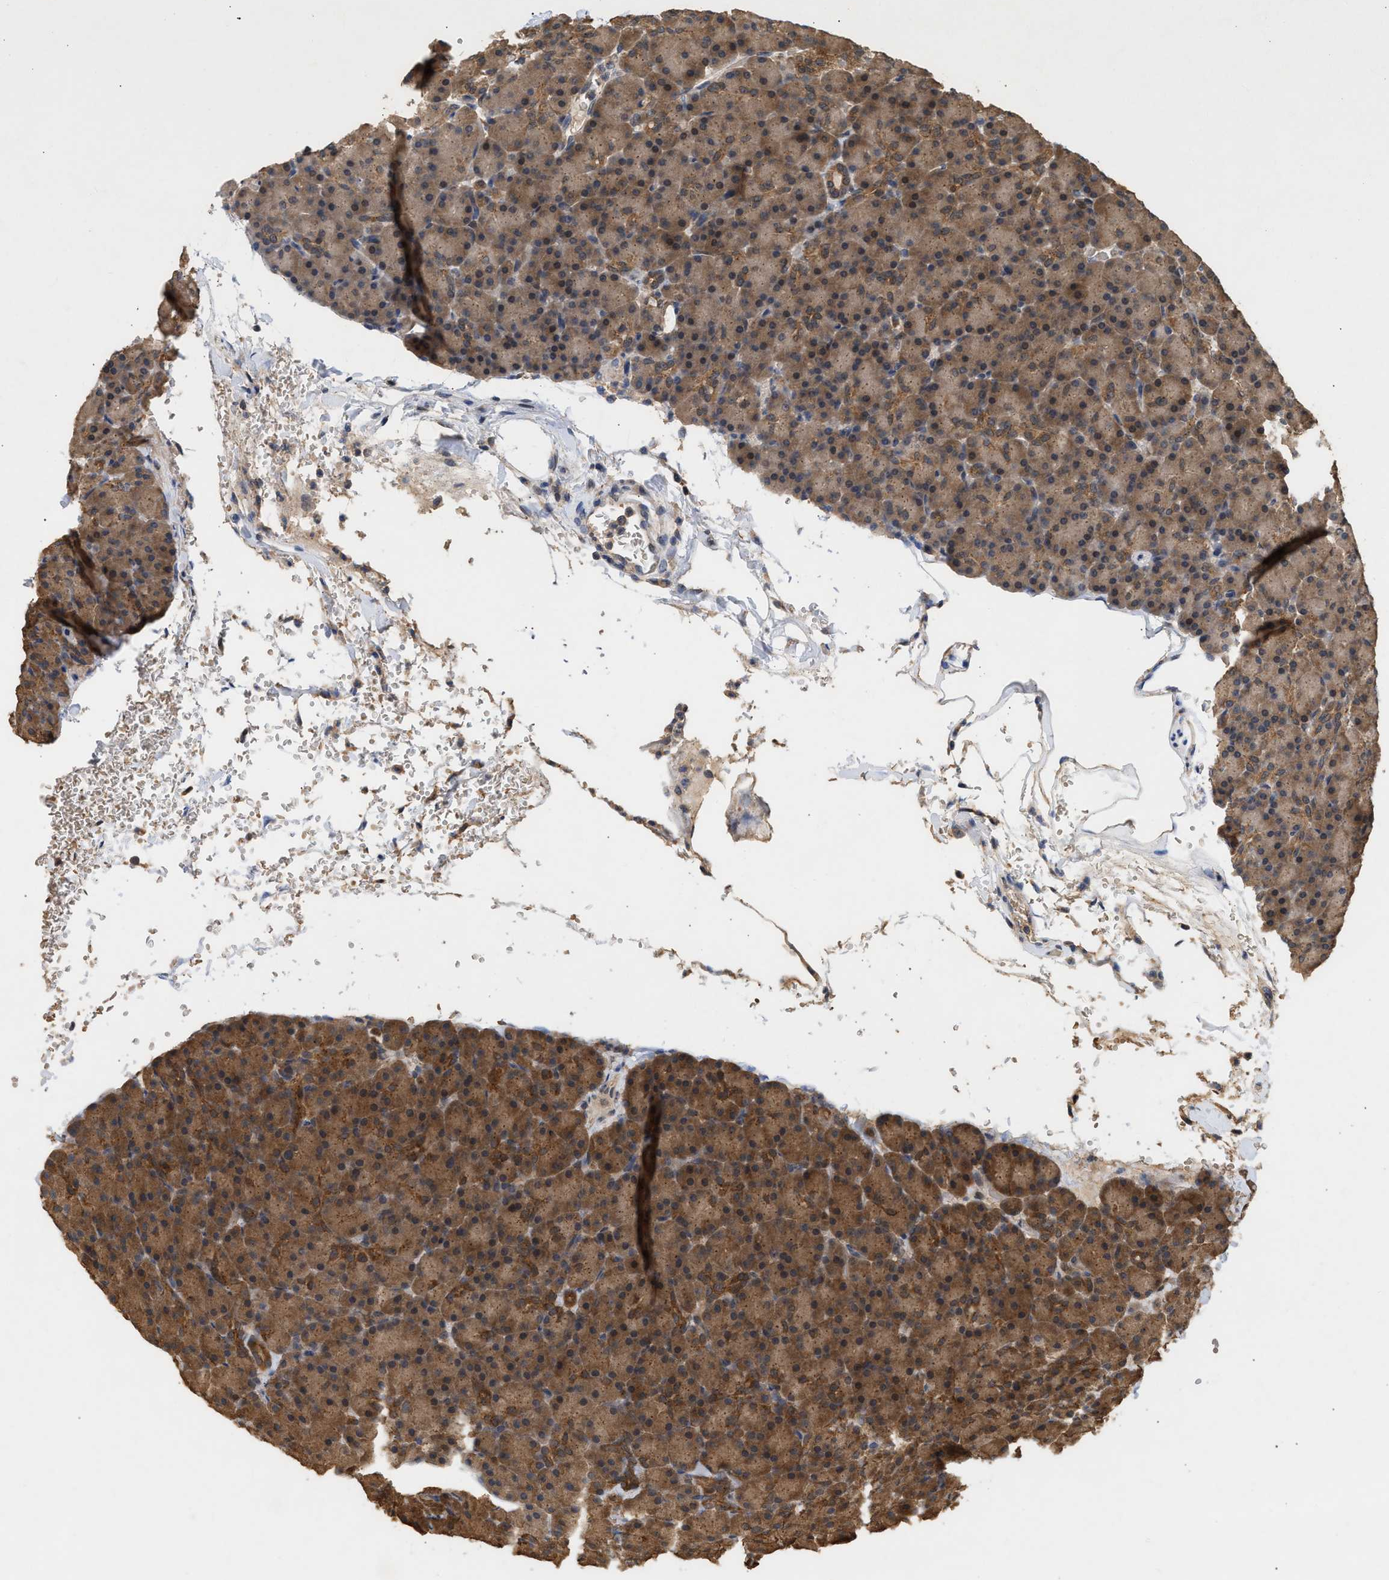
{"staining": {"intensity": "strong", "quantity": ">75%", "location": "cytoplasmic/membranous,nuclear"}, "tissue": "pancreas", "cell_type": "Exocrine glandular cells", "image_type": "normal", "snomed": [{"axis": "morphology", "description": "Normal tissue, NOS"}, {"axis": "topography", "description": "Pancreas"}], "caption": "Immunohistochemistry (IHC) of benign human pancreas reveals high levels of strong cytoplasmic/membranous,nuclear staining in about >75% of exocrine glandular cells.", "gene": "FITM1", "patient": {"sex": "female", "age": 43}}